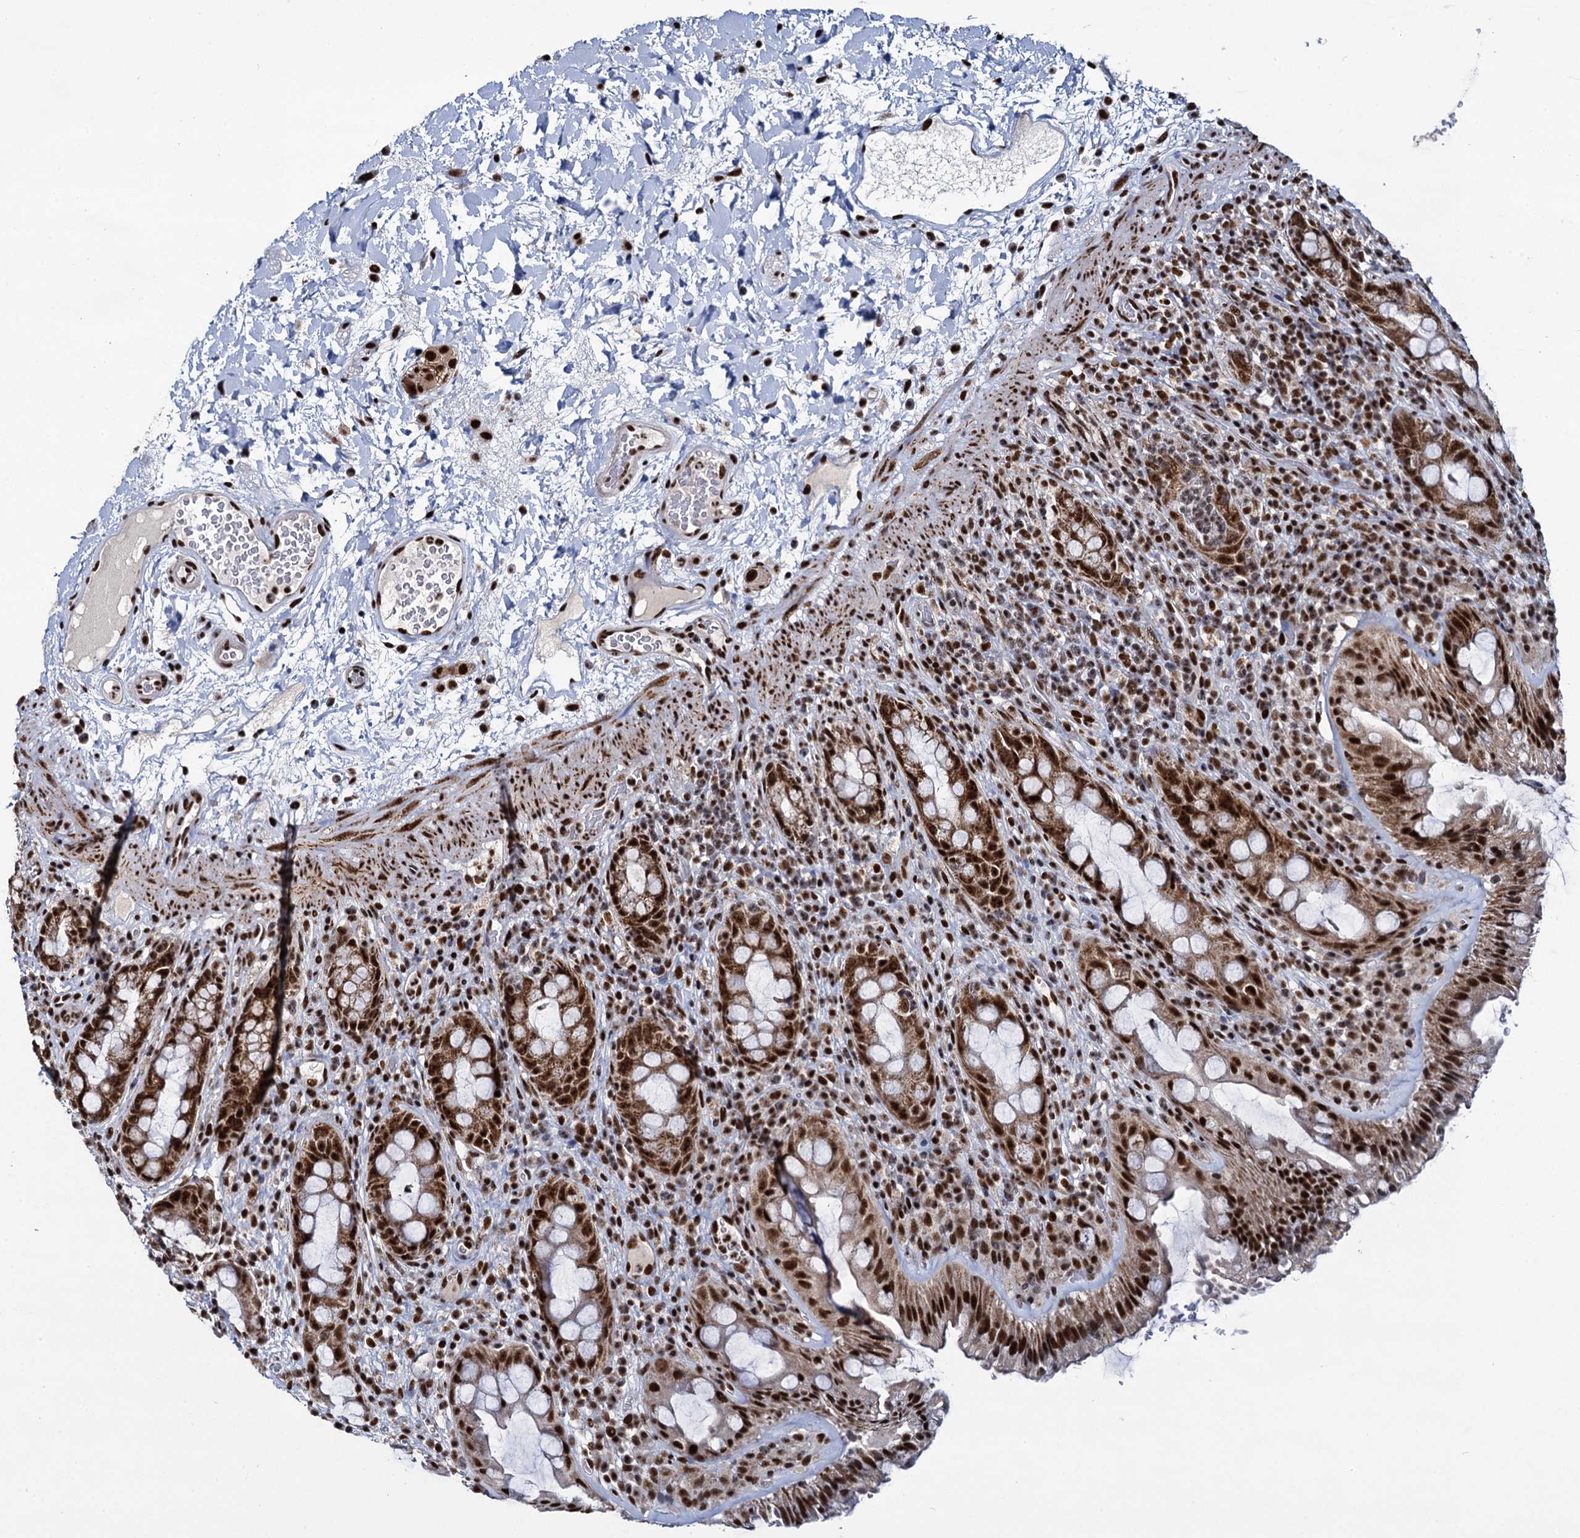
{"staining": {"intensity": "strong", "quantity": ">75%", "location": "cytoplasmic/membranous,nuclear"}, "tissue": "rectum", "cell_type": "Glandular cells", "image_type": "normal", "snomed": [{"axis": "morphology", "description": "Normal tissue, NOS"}, {"axis": "topography", "description": "Rectum"}], "caption": "Immunohistochemistry micrograph of benign rectum: human rectum stained using immunohistochemistry displays high levels of strong protein expression localized specifically in the cytoplasmic/membranous,nuclear of glandular cells, appearing as a cytoplasmic/membranous,nuclear brown color.", "gene": "RPUSD4", "patient": {"sex": "female", "age": 57}}